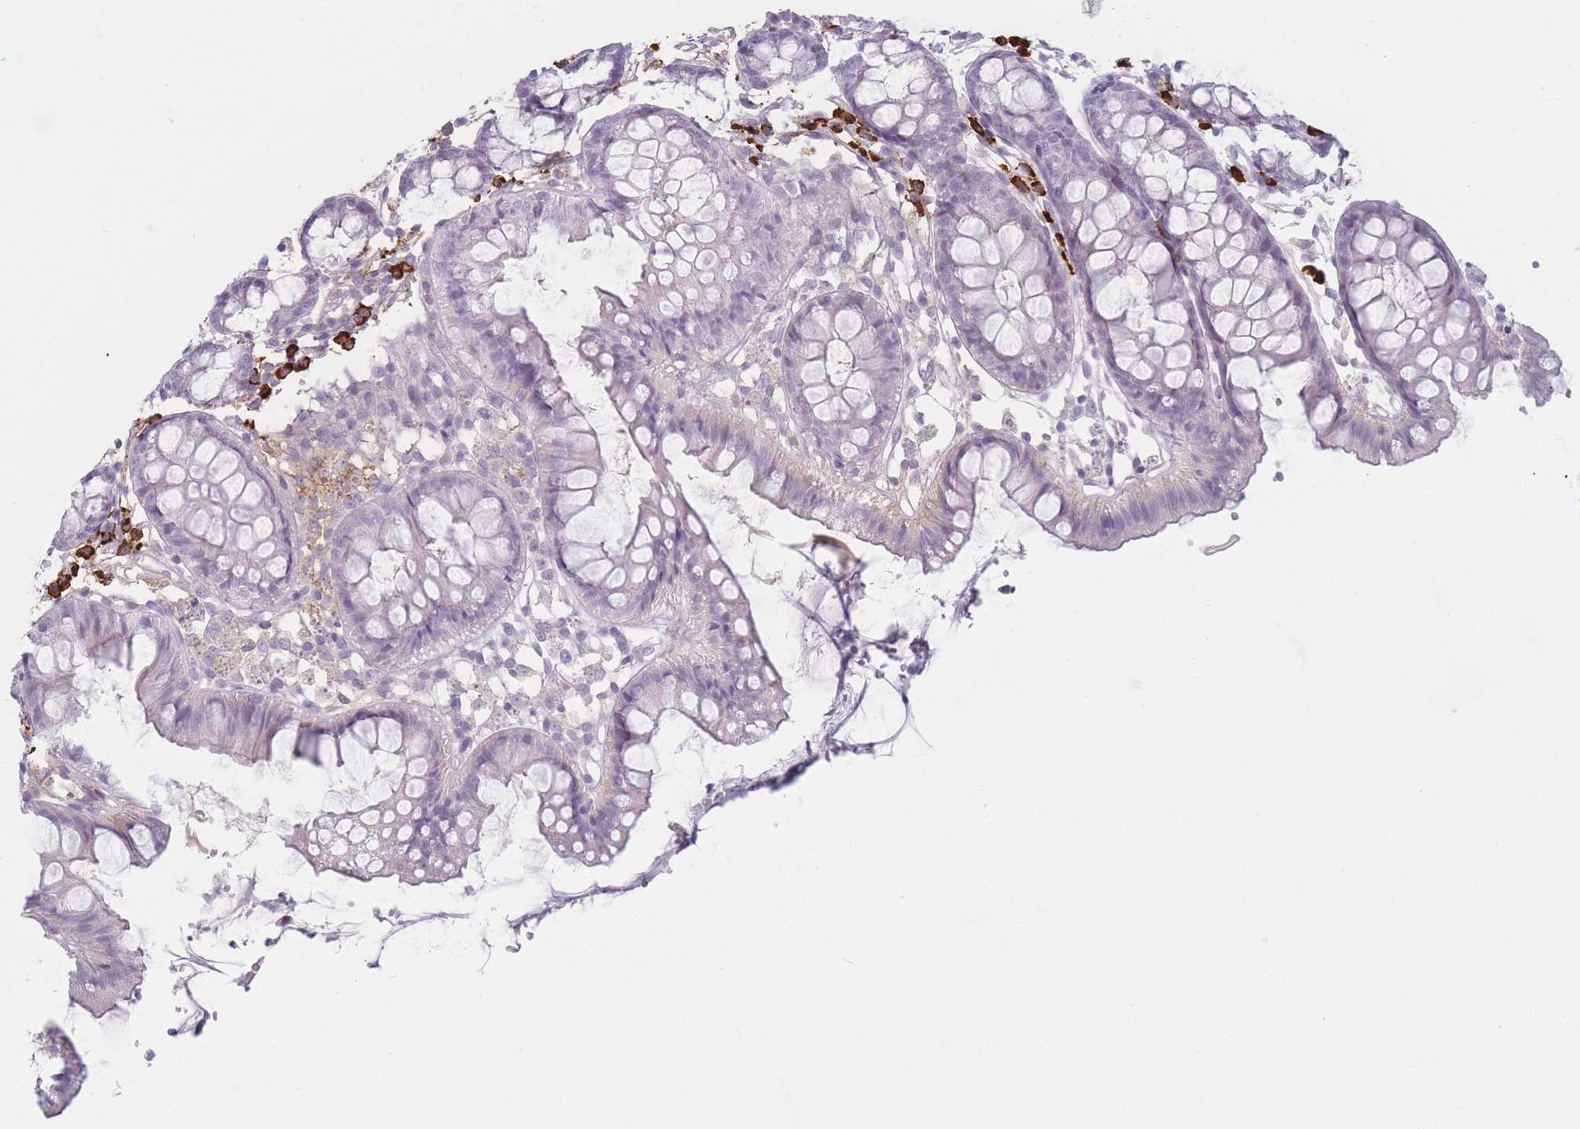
{"staining": {"intensity": "negative", "quantity": "none", "location": "none"}, "tissue": "colon", "cell_type": "Glandular cells", "image_type": "normal", "snomed": [{"axis": "morphology", "description": "Normal tissue, NOS"}, {"axis": "topography", "description": "Colon"}], "caption": "There is no significant positivity in glandular cells of colon. (Brightfield microscopy of DAB immunohistochemistry (IHC) at high magnification).", "gene": "PLEKHG2", "patient": {"sex": "female", "age": 84}}